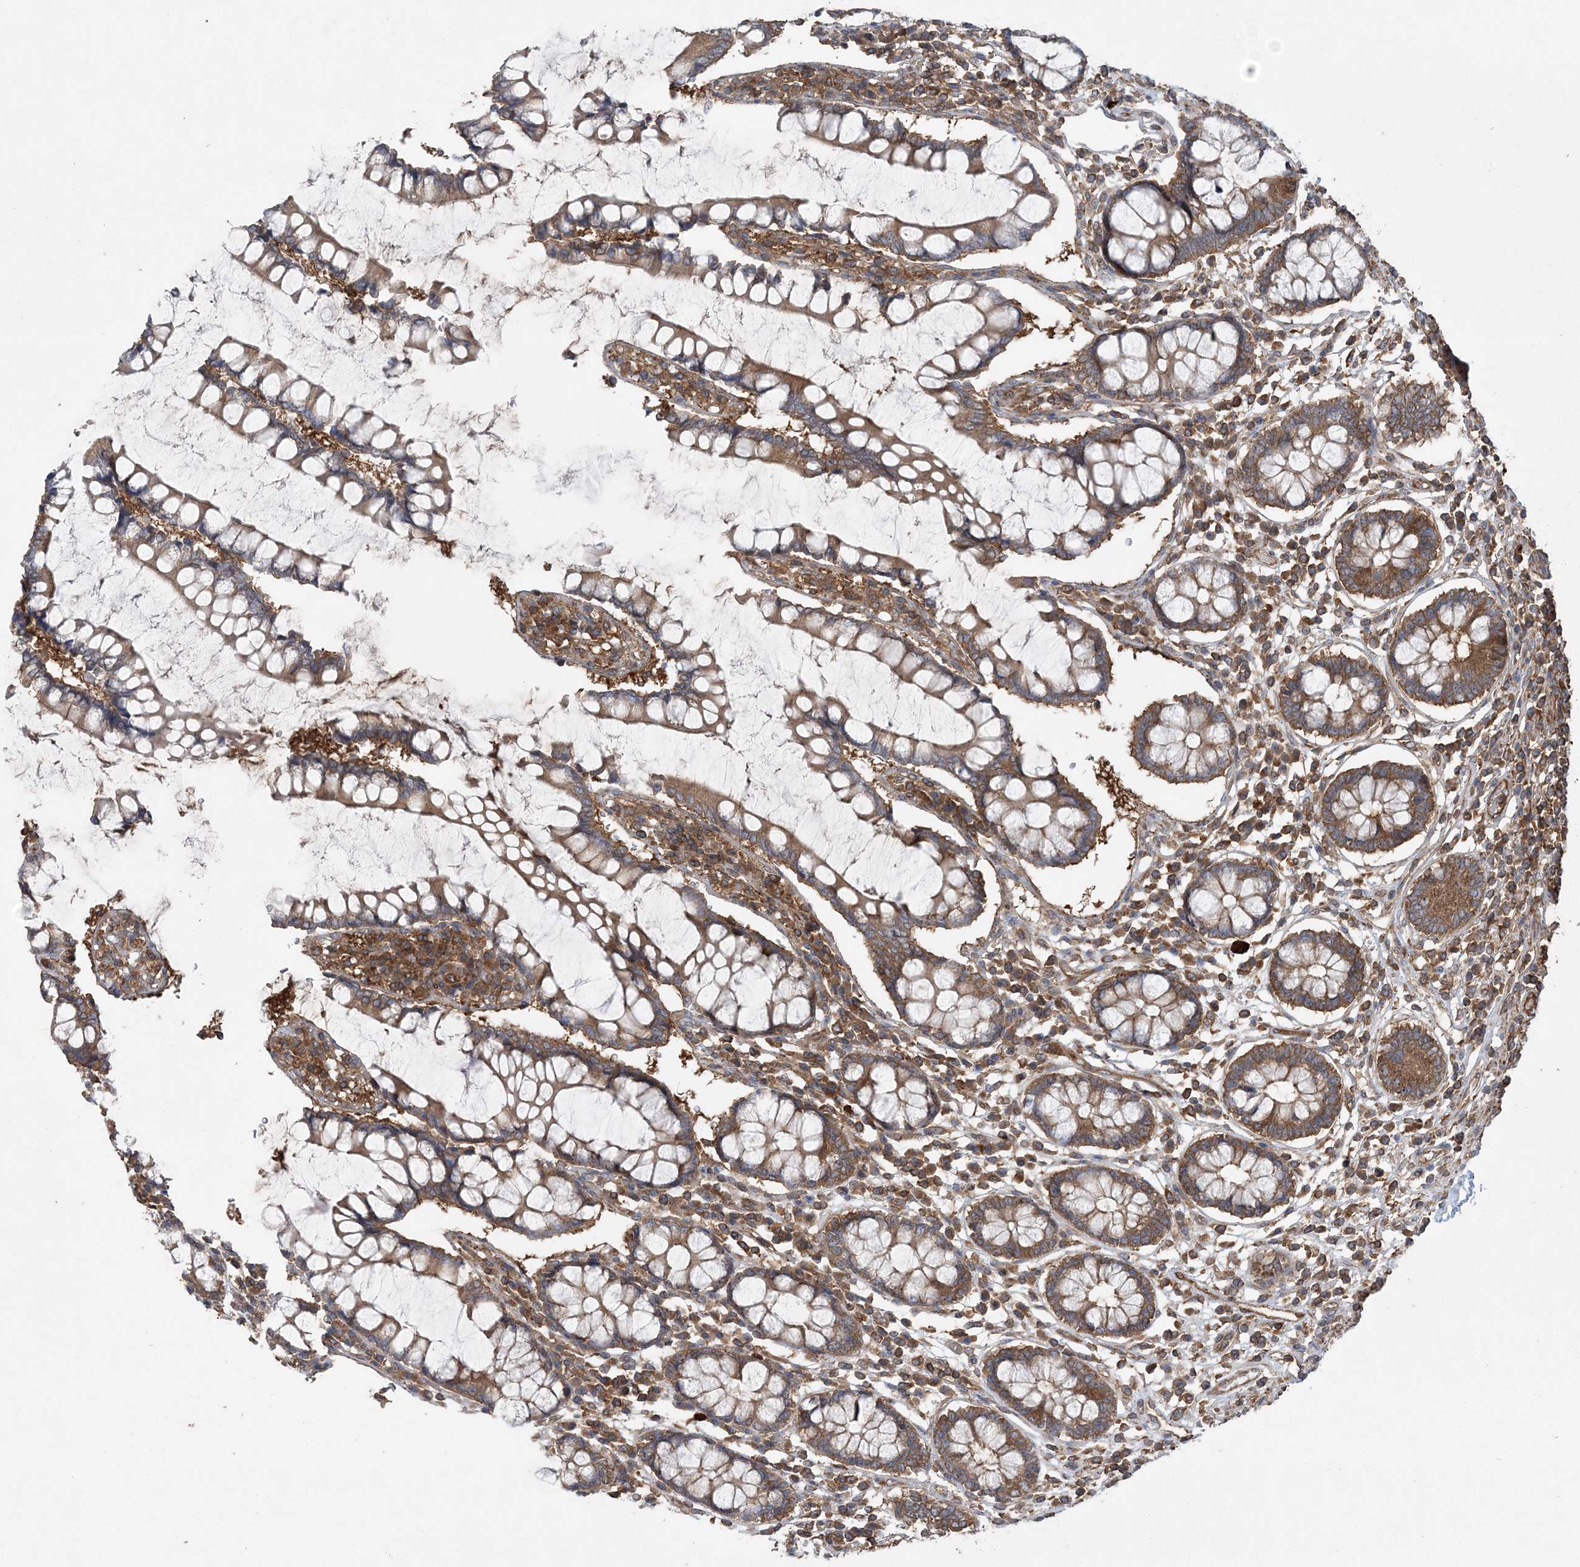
{"staining": {"intensity": "moderate", "quantity": ">75%", "location": "cytoplasmic/membranous"}, "tissue": "colon", "cell_type": "Endothelial cells", "image_type": "normal", "snomed": [{"axis": "morphology", "description": "Normal tissue, NOS"}, {"axis": "topography", "description": "Colon"}], "caption": "High-magnification brightfield microscopy of unremarkable colon stained with DAB (brown) and counterstained with hematoxylin (blue). endothelial cells exhibit moderate cytoplasmic/membranous positivity is appreciated in about>75% of cells.", "gene": "ACAP2", "patient": {"sex": "female", "age": 79}}